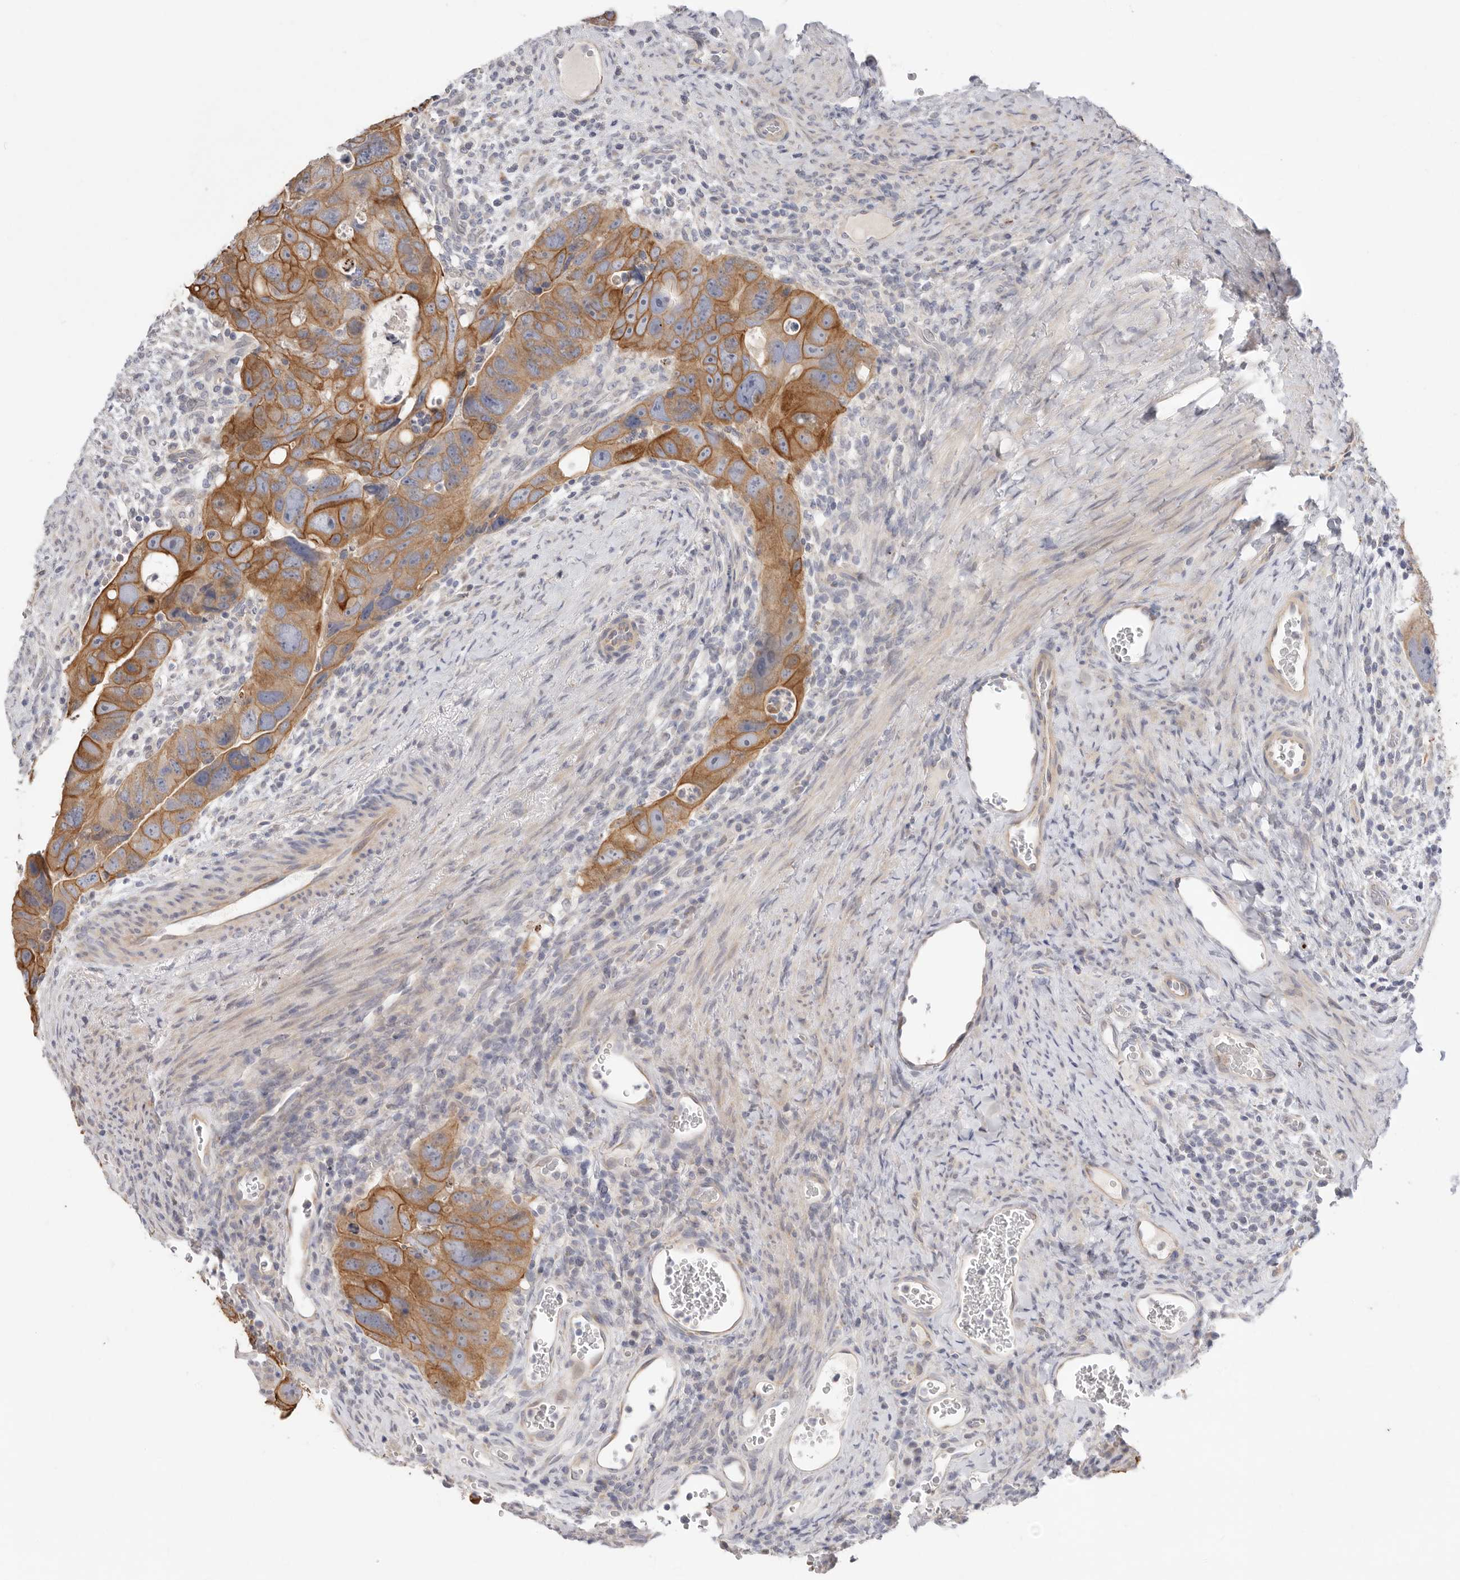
{"staining": {"intensity": "moderate", "quantity": ">75%", "location": "cytoplasmic/membranous"}, "tissue": "colorectal cancer", "cell_type": "Tumor cells", "image_type": "cancer", "snomed": [{"axis": "morphology", "description": "Adenocarcinoma, NOS"}, {"axis": "topography", "description": "Rectum"}], "caption": "Protein analysis of colorectal cancer (adenocarcinoma) tissue demonstrates moderate cytoplasmic/membranous positivity in about >75% of tumor cells.", "gene": "USH1C", "patient": {"sex": "male", "age": 59}}